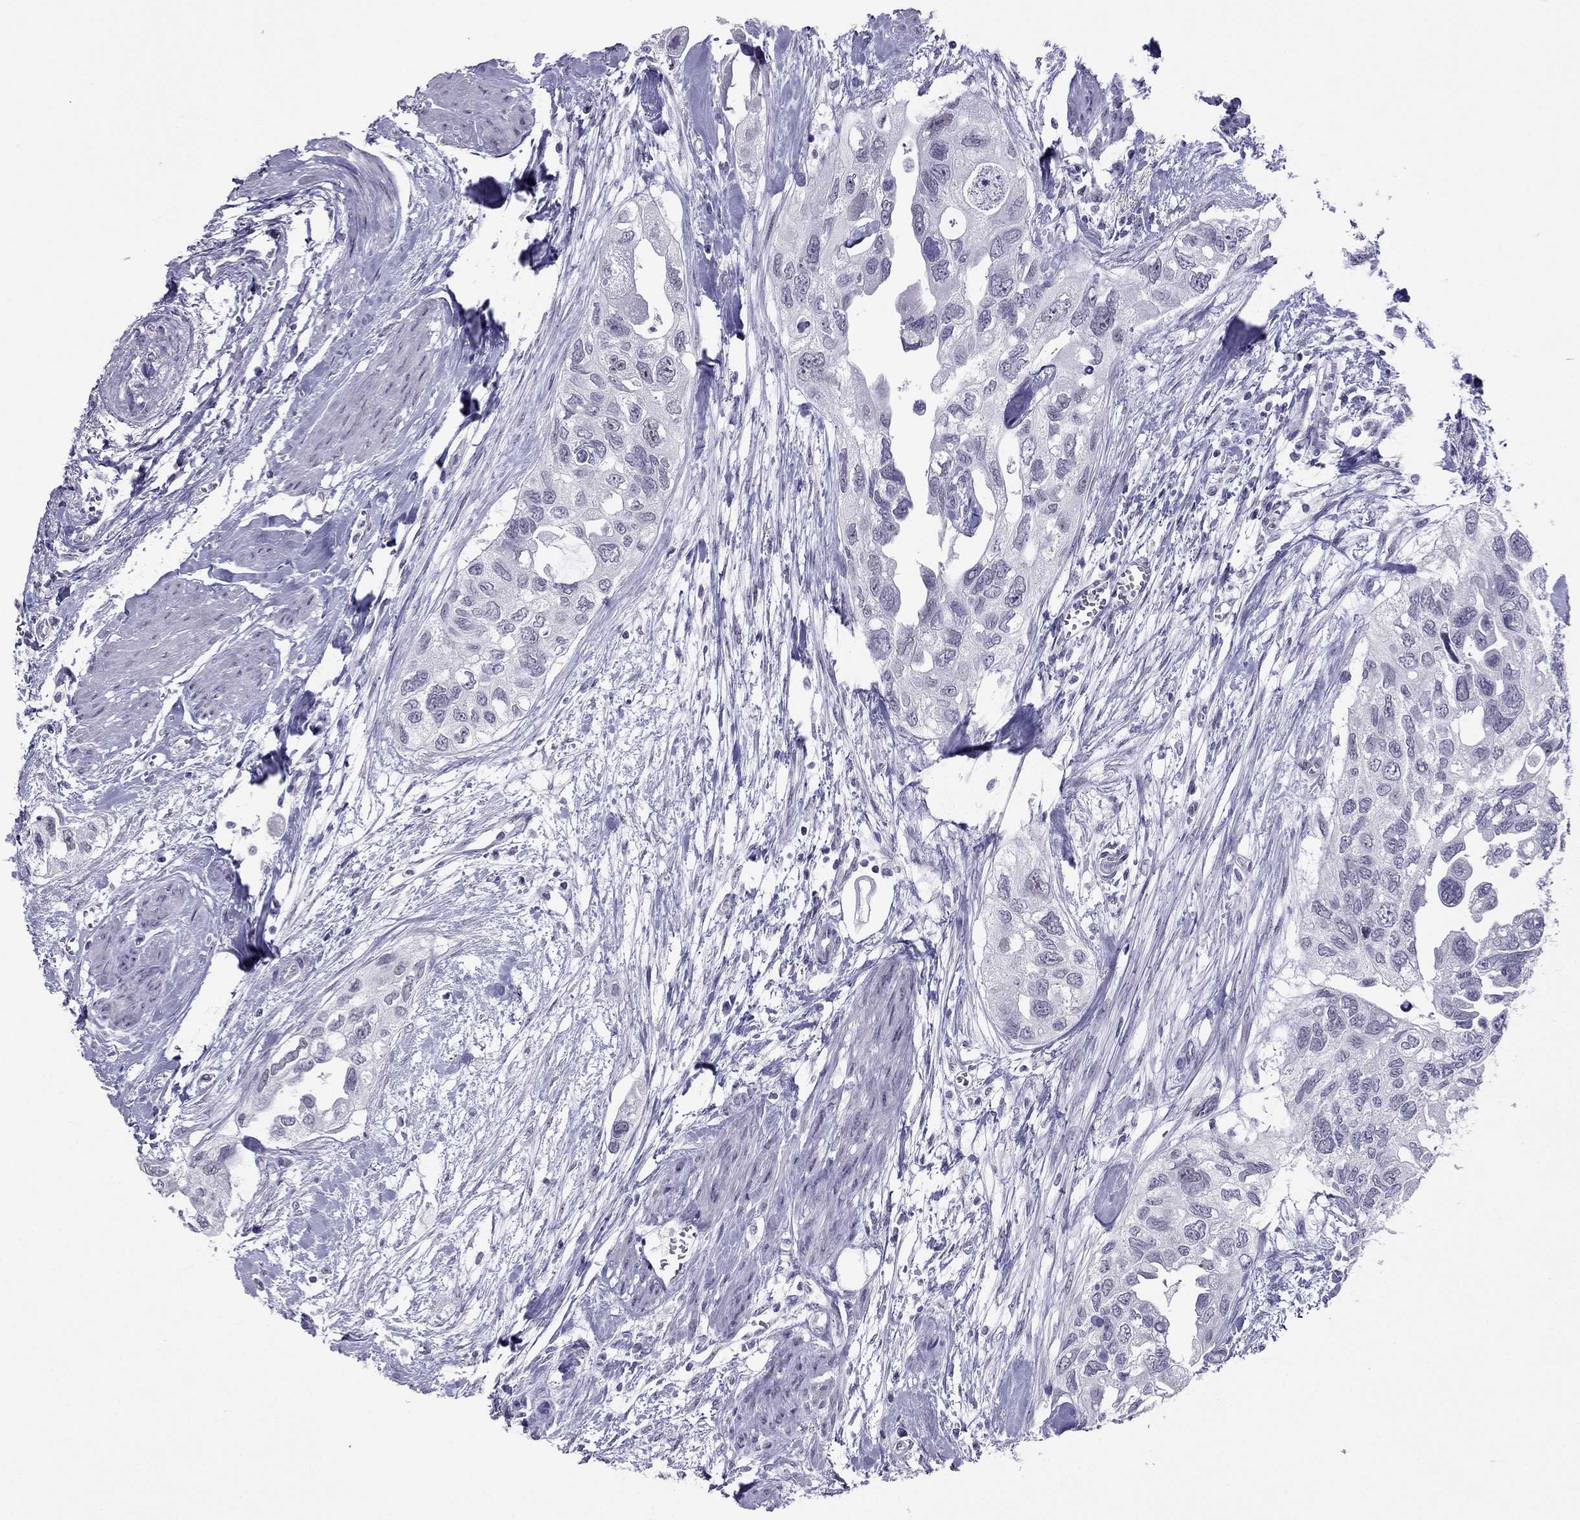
{"staining": {"intensity": "negative", "quantity": "none", "location": "none"}, "tissue": "urothelial cancer", "cell_type": "Tumor cells", "image_type": "cancer", "snomed": [{"axis": "morphology", "description": "Urothelial carcinoma, High grade"}, {"axis": "topography", "description": "Urinary bladder"}], "caption": "Immunohistochemistry of human urothelial cancer demonstrates no expression in tumor cells.", "gene": "CROCC2", "patient": {"sex": "male", "age": 59}}